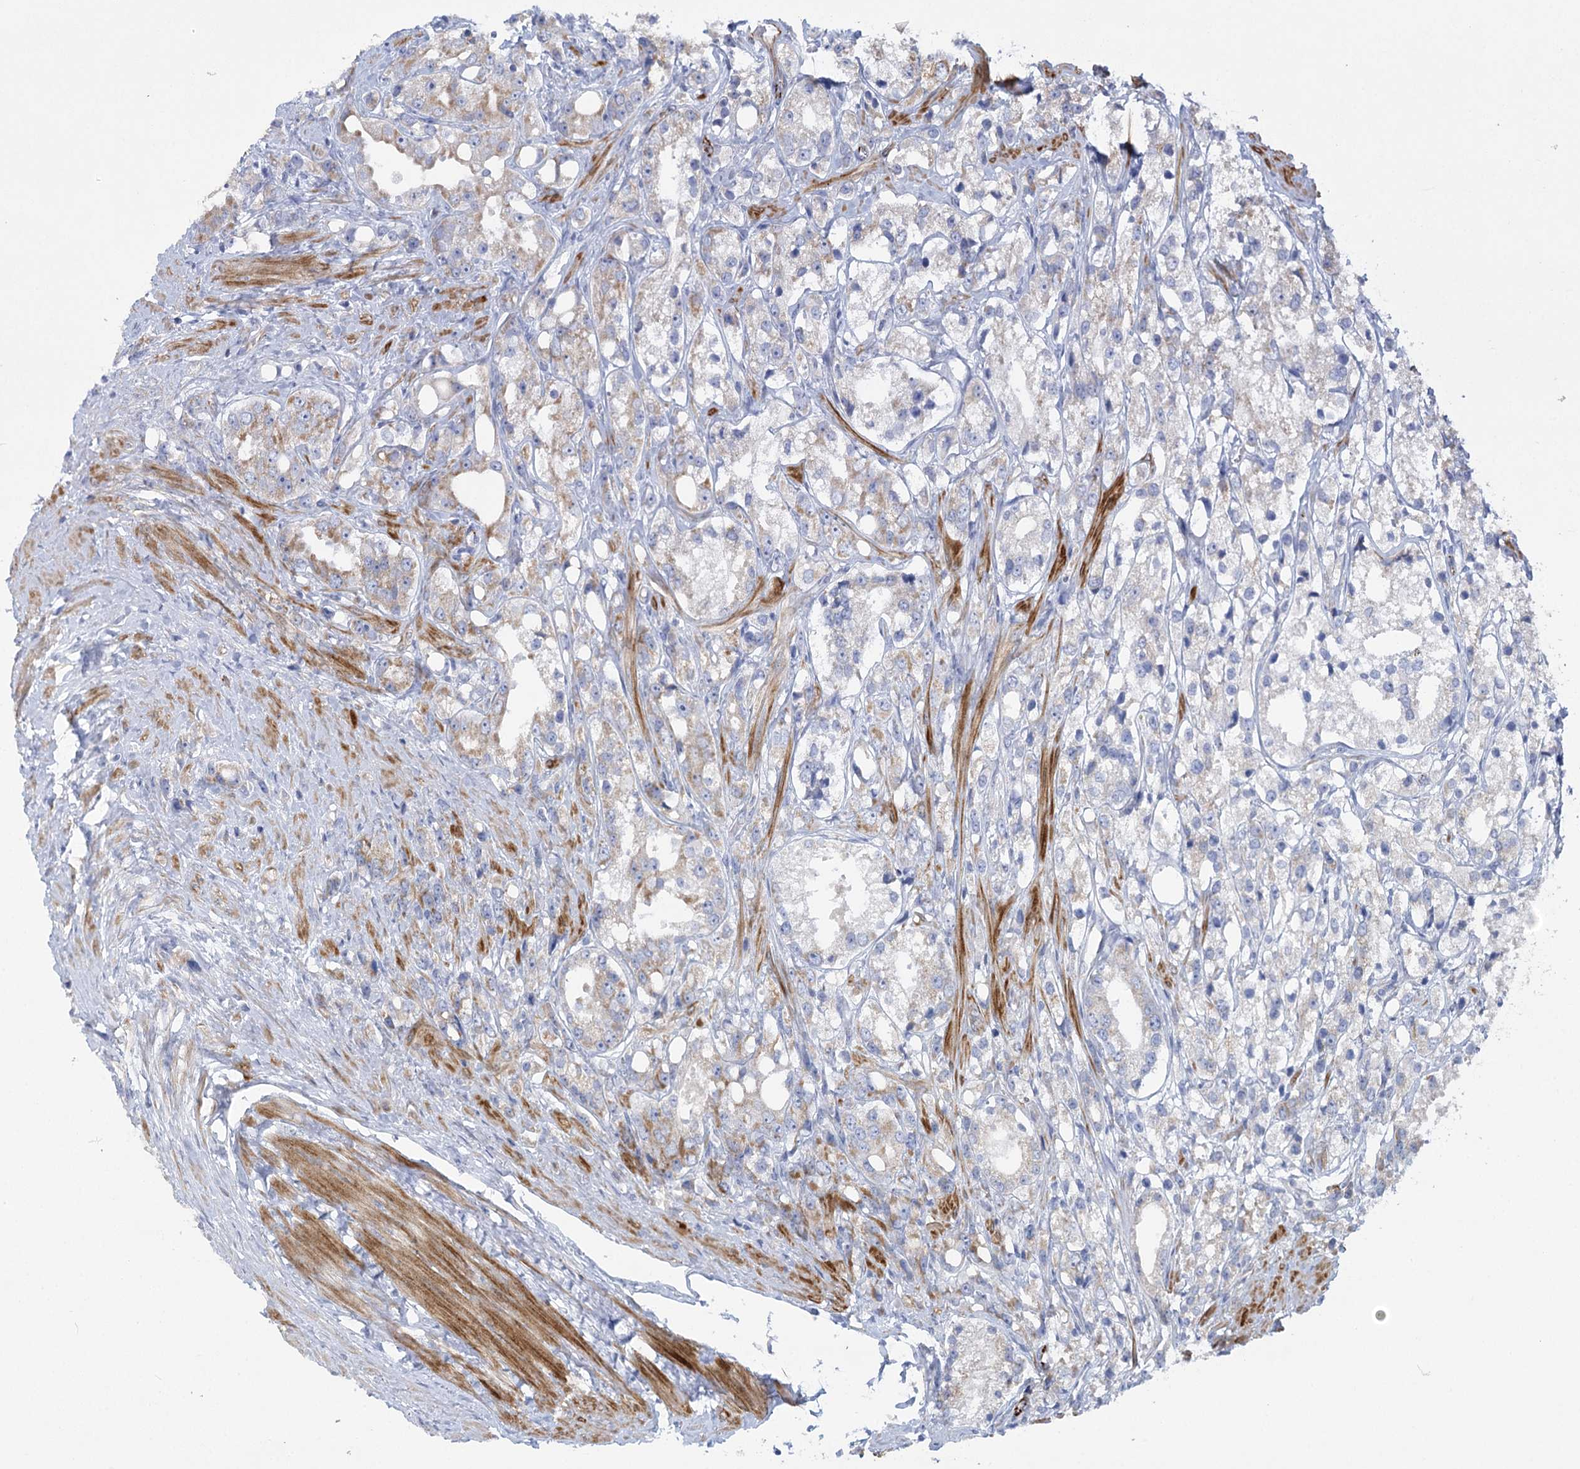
{"staining": {"intensity": "moderate", "quantity": "<25%", "location": "cytoplasmic/membranous"}, "tissue": "prostate cancer", "cell_type": "Tumor cells", "image_type": "cancer", "snomed": [{"axis": "morphology", "description": "Adenocarcinoma, NOS"}, {"axis": "topography", "description": "Prostate"}], "caption": "Moderate cytoplasmic/membranous staining for a protein is appreciated in approximately <25% of tumor cells of adenocarcinoma (prostate) using IHC.", "gene": "DHTKD1", "patient": {"sex": "male", "age": 79}}